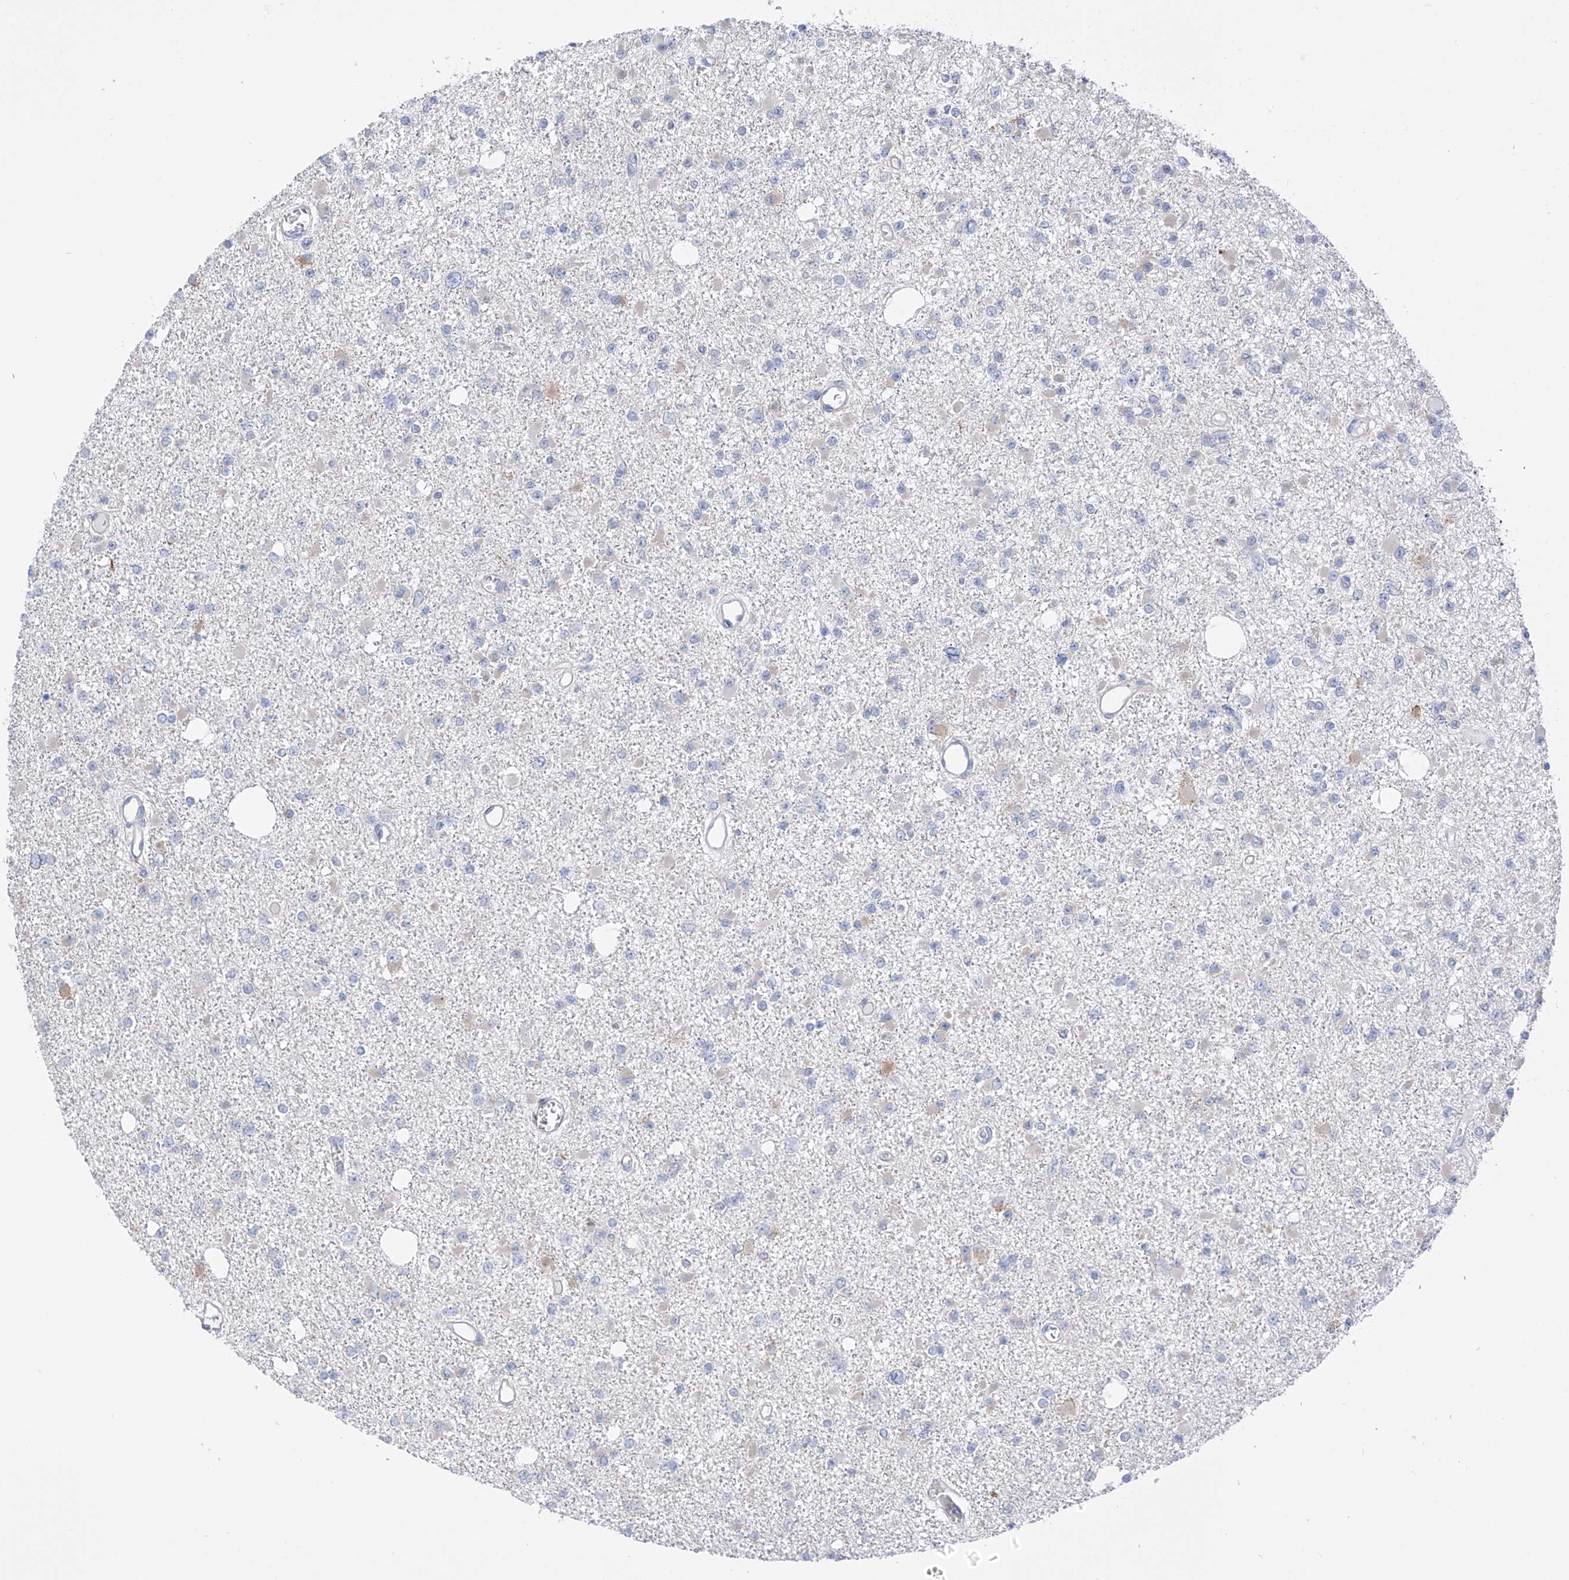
{"staining": {"intensity": "negative", "quantity": "none", "location": "none"}, "tissue": "glioma", "cell_type": "Tumor cells", "image_type": "cancer", "snomed": [{"axis": "morphology", "description": "Glioma, malignant, Low grade"}, {"axis": "topography", "description": "Brain"}], "caption": "This is an immunohistochemistry image of glioma. There is no staining in tumor cells.", "gene": "REC8", "patient": {"sex": "female", "age": 22}}